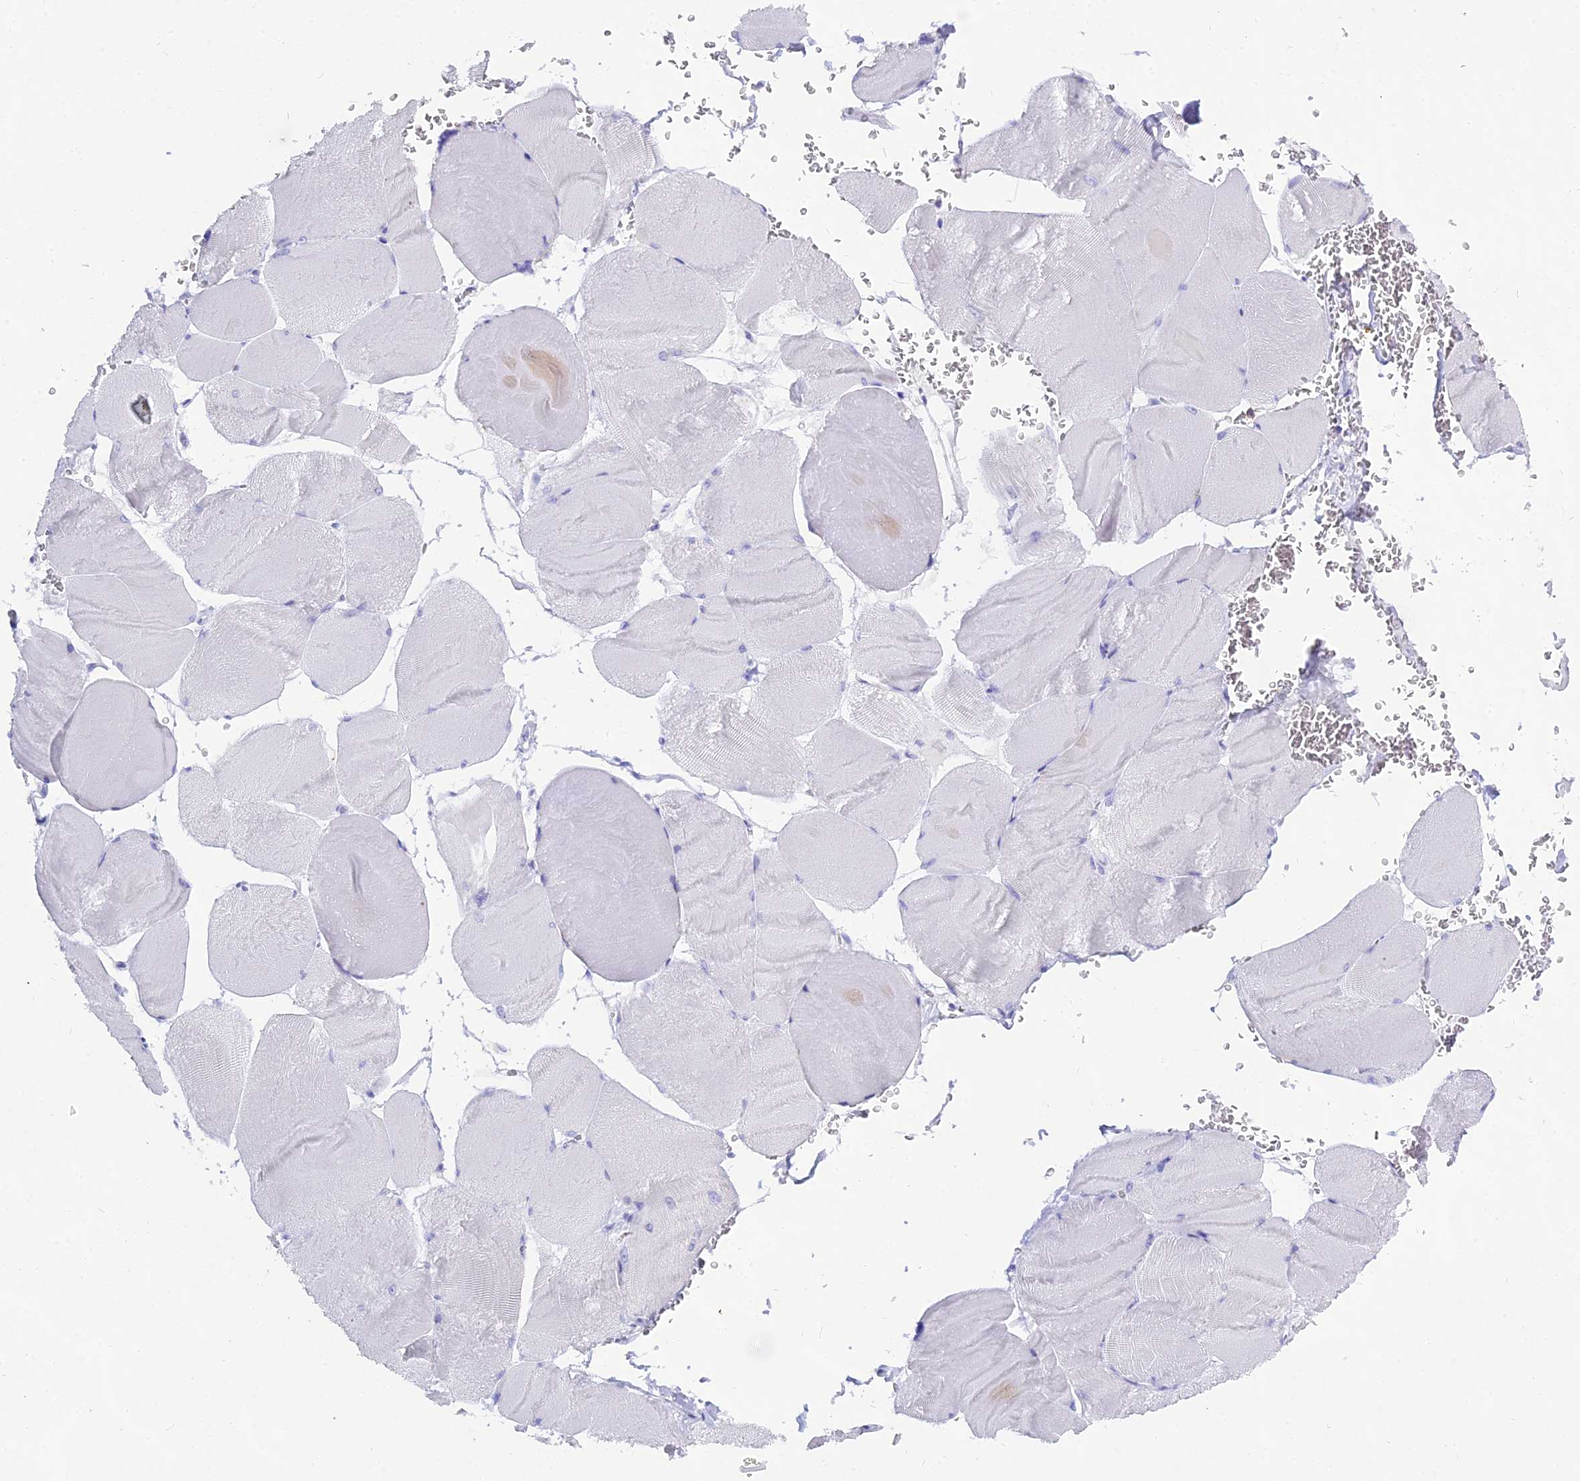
{"staining": {"intensity": "negative", "quantity": "none", "location": "none"}, "tissue": "skeletal muscle", "cell_type": "Myocytes", "image_type": "normal", "snomed": [{"axis": "morphology", "description": "Normal tissue, NOS"}, {"axis": "morphology", "description": "Basal cell carcinoma"}, {"axis": "topography", "description": "Skeletal muscle"}], "caption": "DAB (3,3'-diaminobenzidine) immunohistochemical staining of normal human skeletal muscle displays no significant expression in myocytes. (DAB (3,3'-diaminobenzidine) immunohistochemistry, high magnification).", "gene": "CD5", "patient": {"sex": "female", "age": 64}}